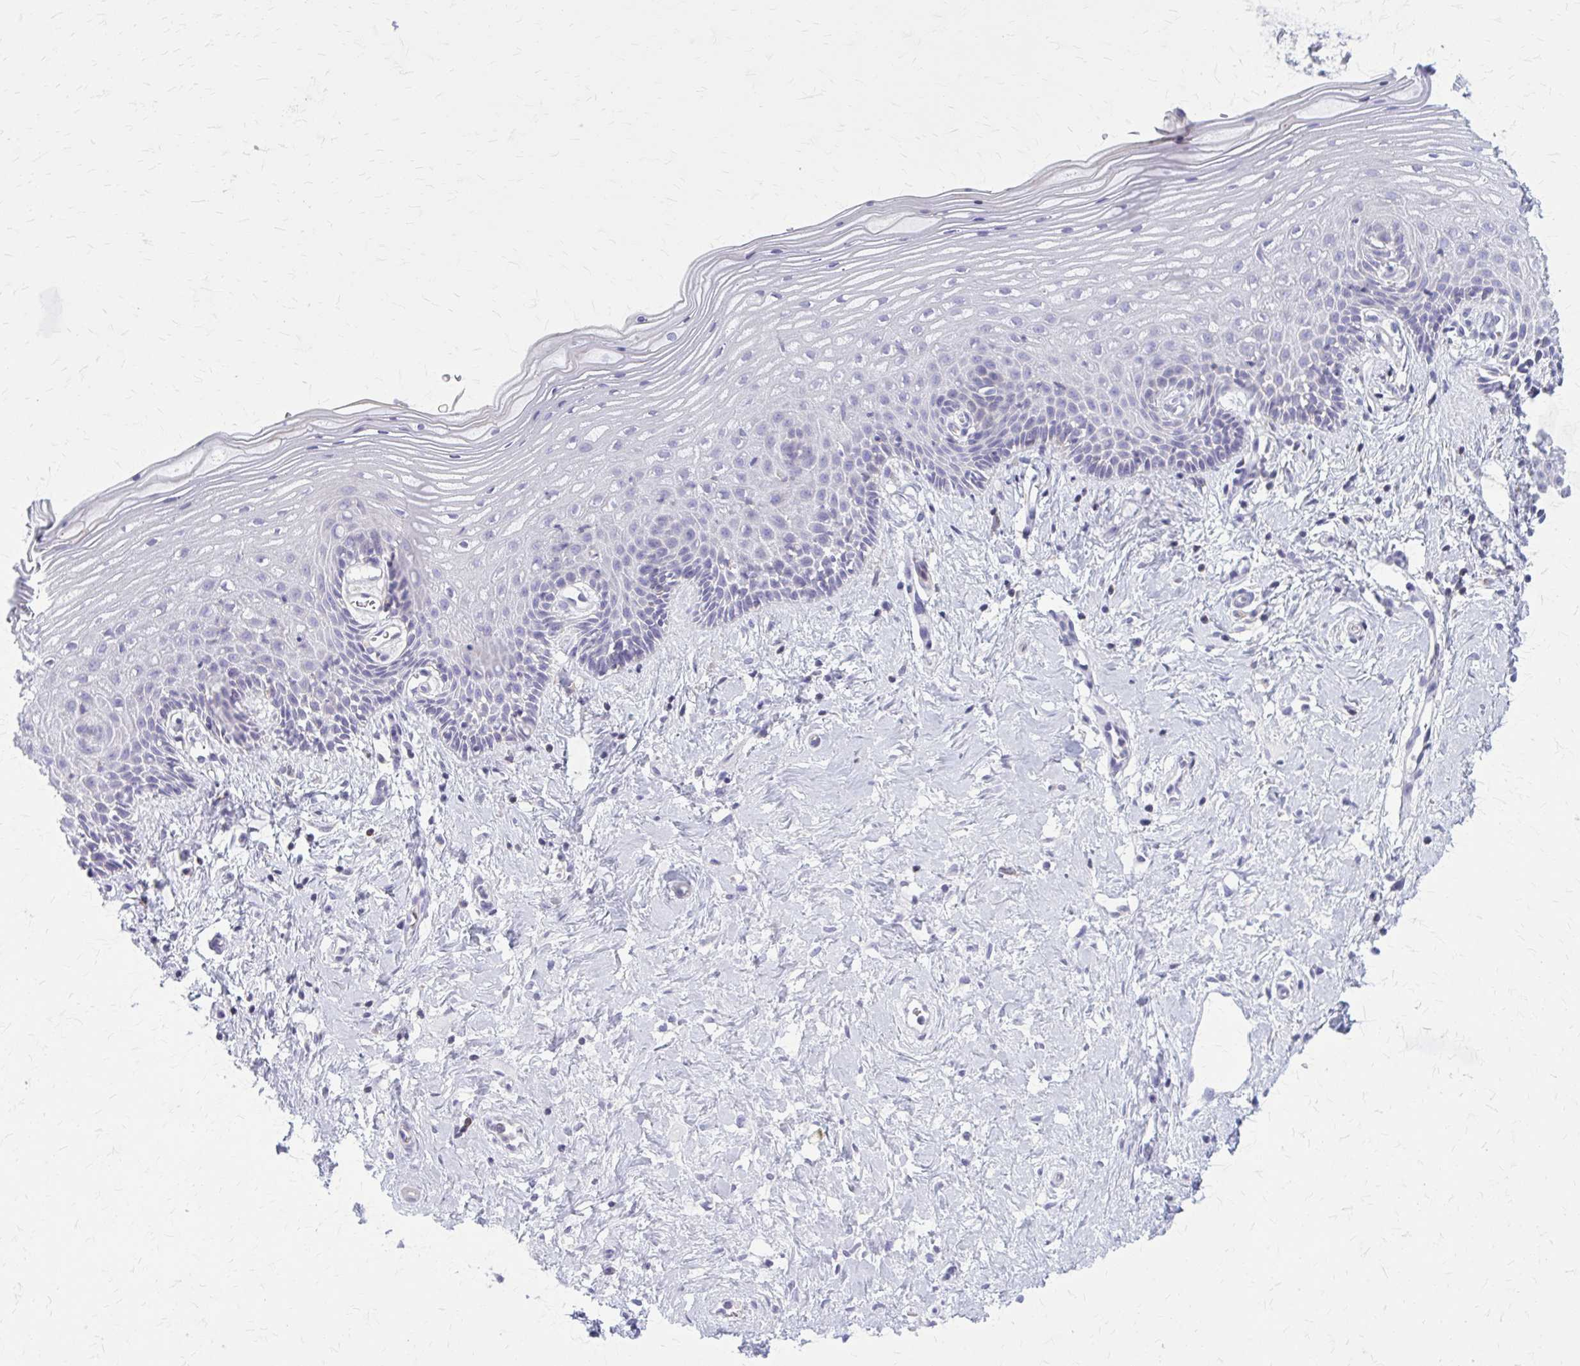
{"staining": {"intensity": "negative", "quantity": "none", "location": "none"}, "tissue": "vagina", "cell_type": "Squamous epithelial cells", "image_type": "normal", "snomed": [{"axis": "morphology", "description": "Normal tissue, NOS"}, {"axis": "topography", "description": "Vagina"}], "caption": "This is an immunohistochemistry (IHC) photomicrograph of benign vagina. There is no positivity in squamous epithelial cells.", "gene": "PITPNM1", "patient": {"sex": "female", "age": 42}}